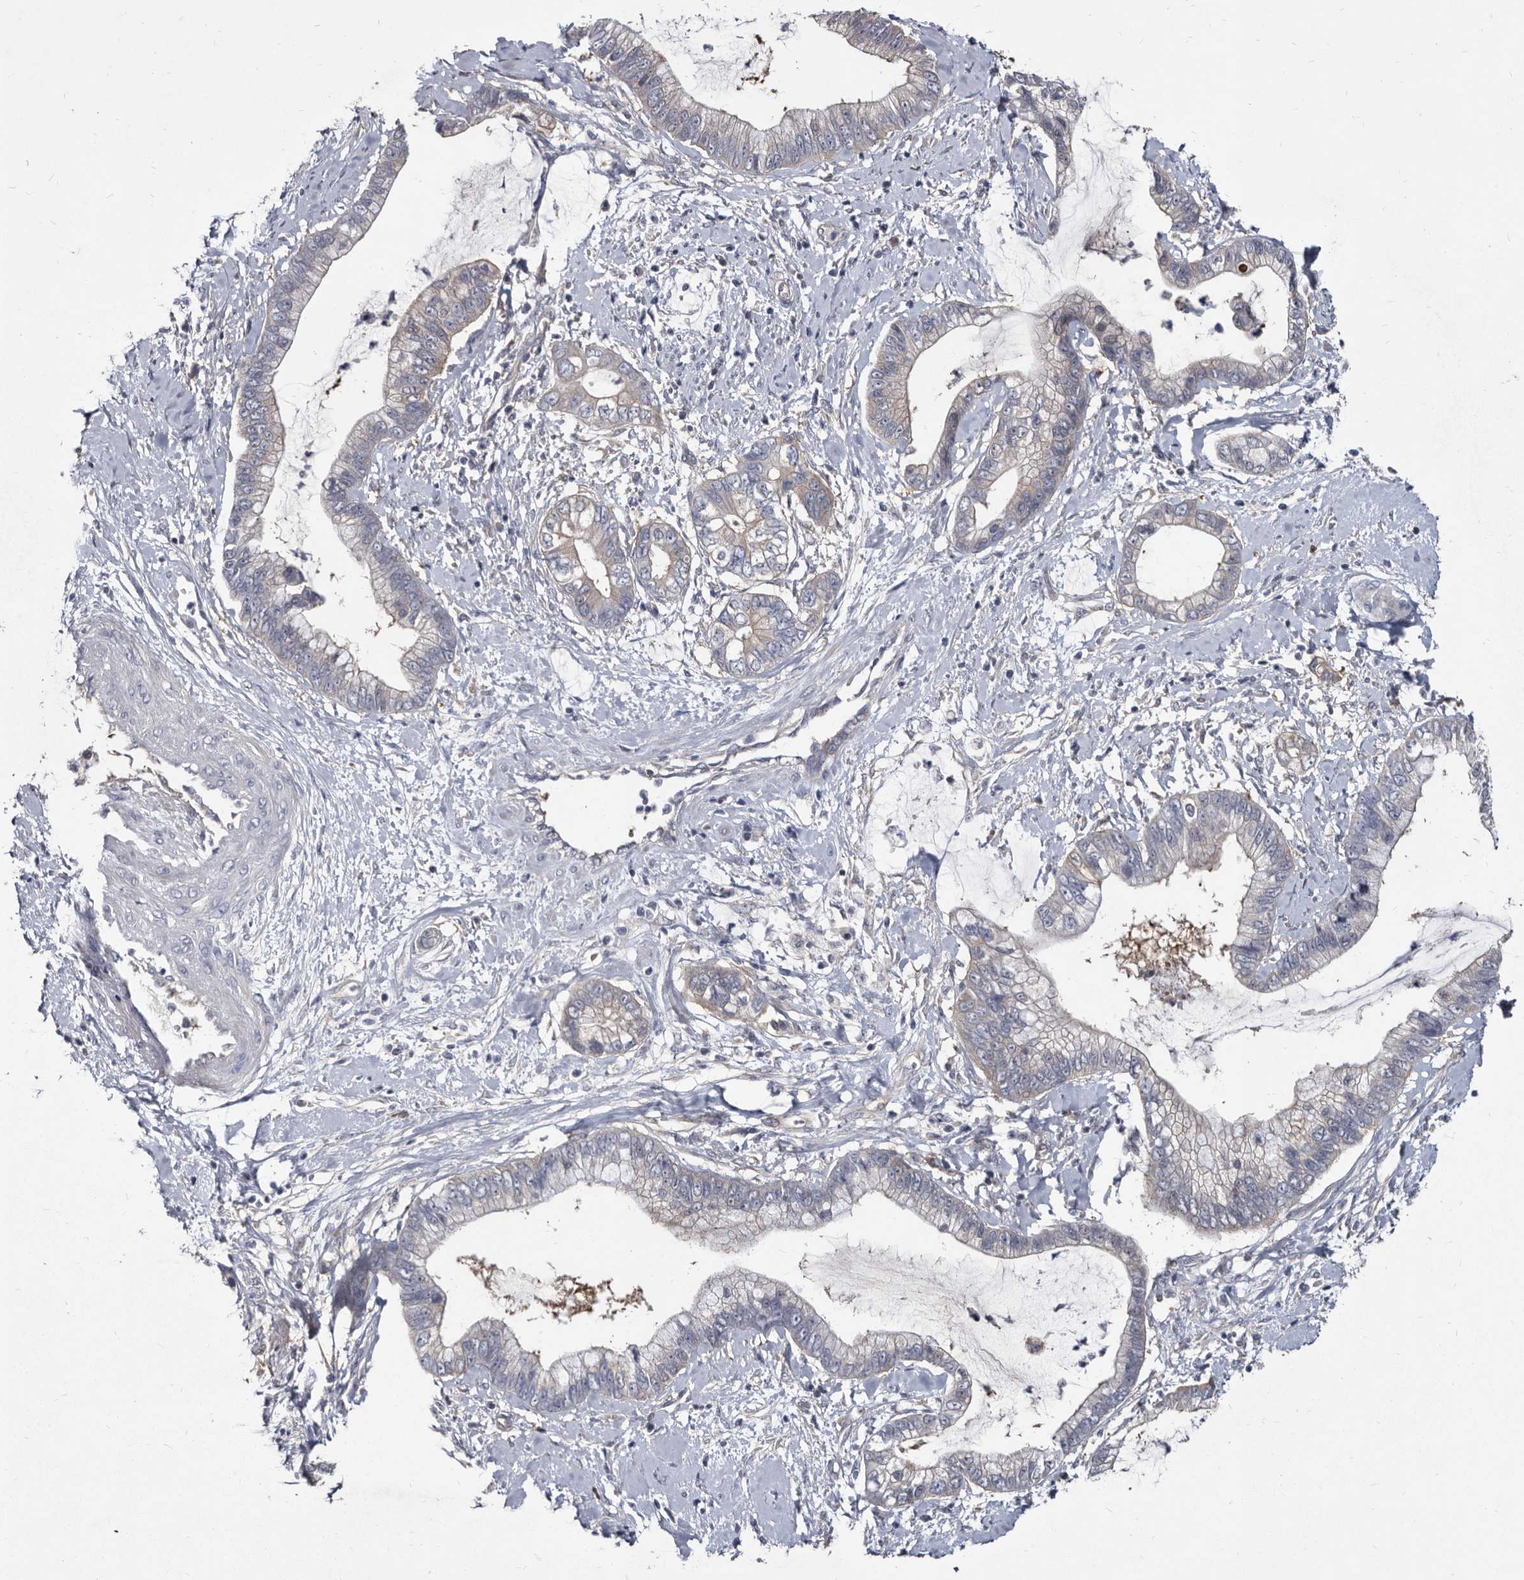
{"staining": {"intensity": "negative", "quantity": "none", "location": "none"}, "tissue": "cervical cancer", "cell_type": "Tumor cells", "image_type": "cancer", "snomed": [{"axis": "morphology", "description": "Adenocarcinoma, NOS"}, {"axis": "topography", "description": "Cervix"}], "caption": "A micrograph of cervical cancer (adenocarcinoma) stained for a protein reveals no brown staining in tumor cells.", "gene": "ABCF2", "patient": {"sex": "female", "age": 44}}